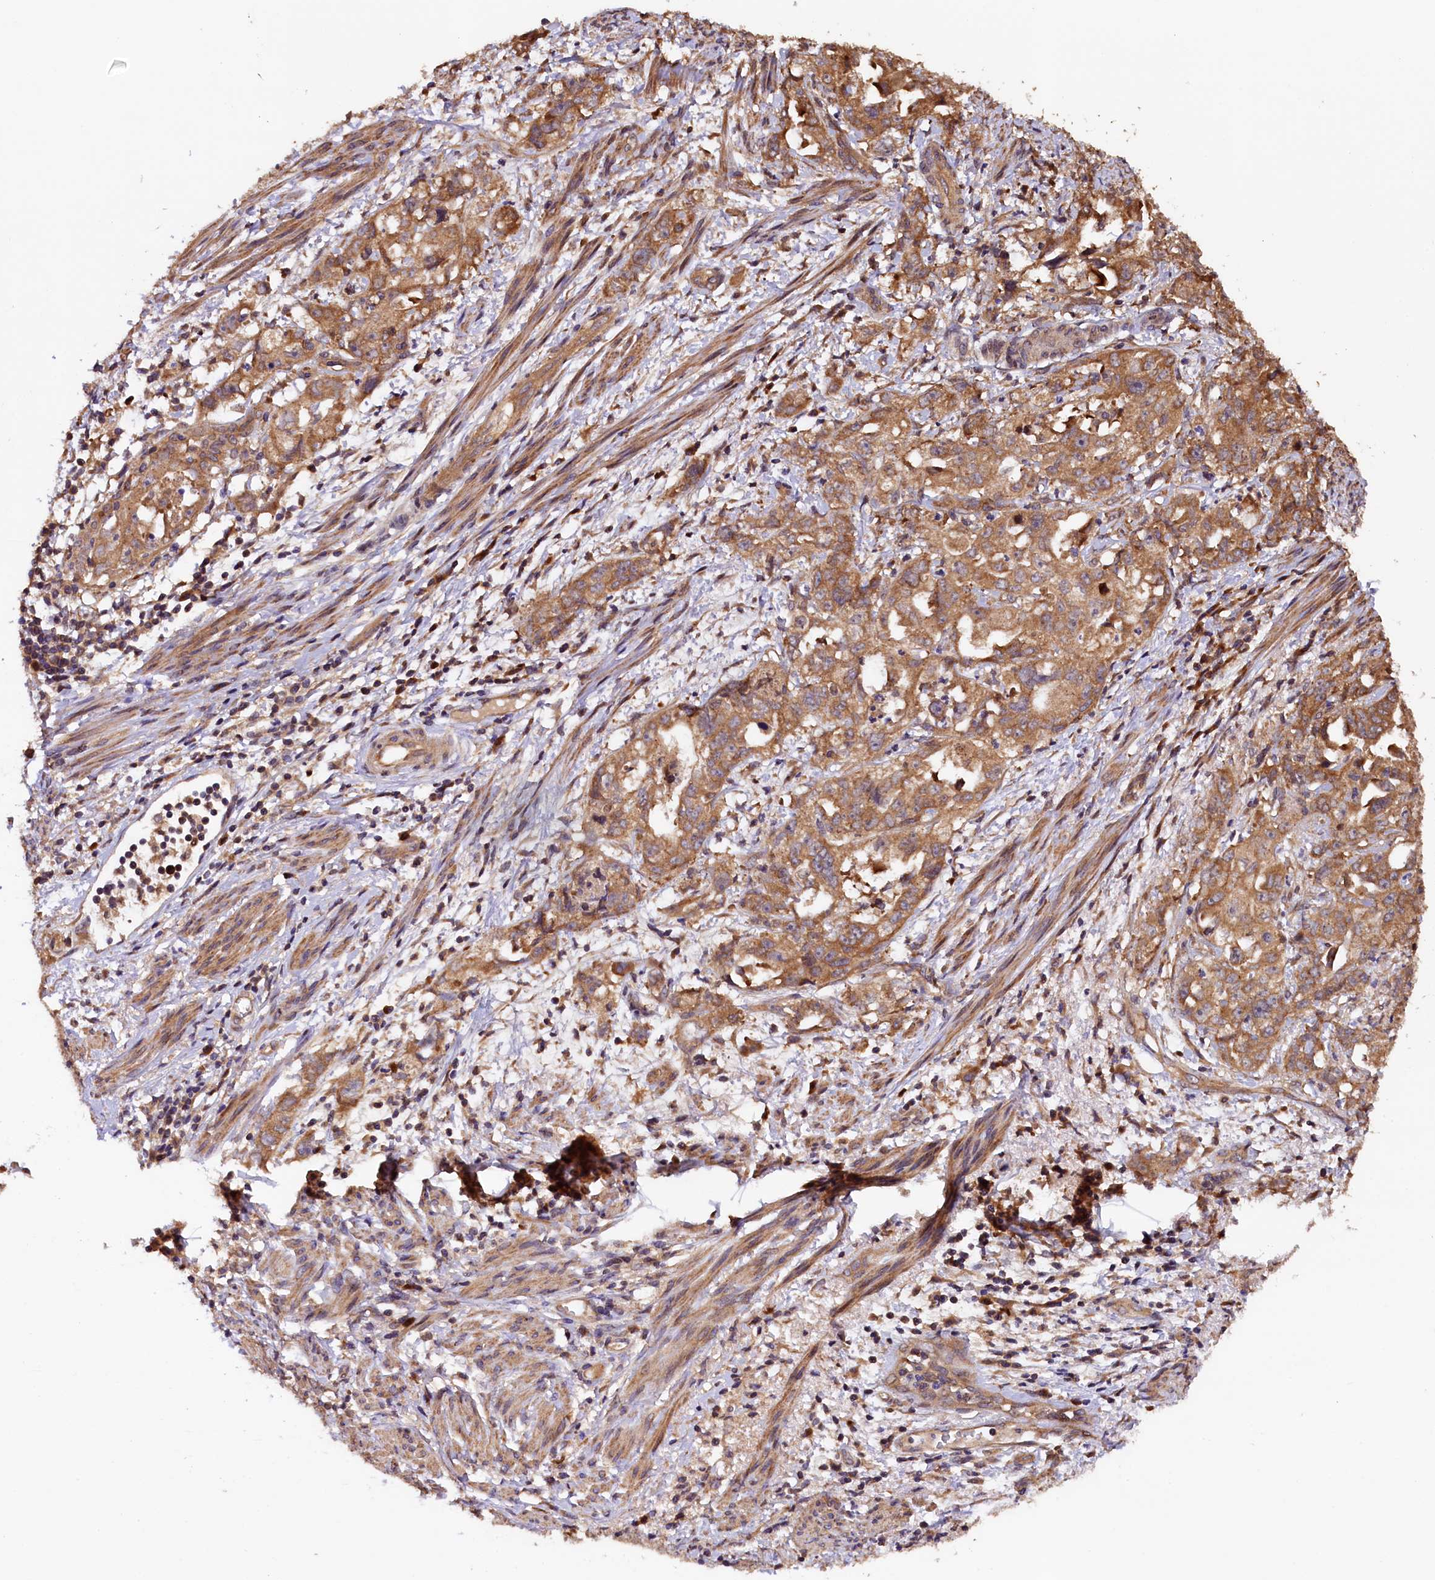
{"staining": {"intensity": "moderate", "quantity": ">75%", "location": "cytoplasmic/membranous"}, "tissue": "endometrial cancer", "cell_type": "Tumor cells", "image_type": "cancer", "snomed": [{"axis": "morphology", "description": "Adenocarcinoma, NOS"}, {"axis": "topography", "description": "Endometrium"}], "caption": "Brown immunohistochemical staining in endometrial adenocarcinoma demonstrates moderate cytoplasmic/membranous expression in about >75% of tumor cells.", "gene": "KLC2", "patient": {"sex": "female", "age": 65}}